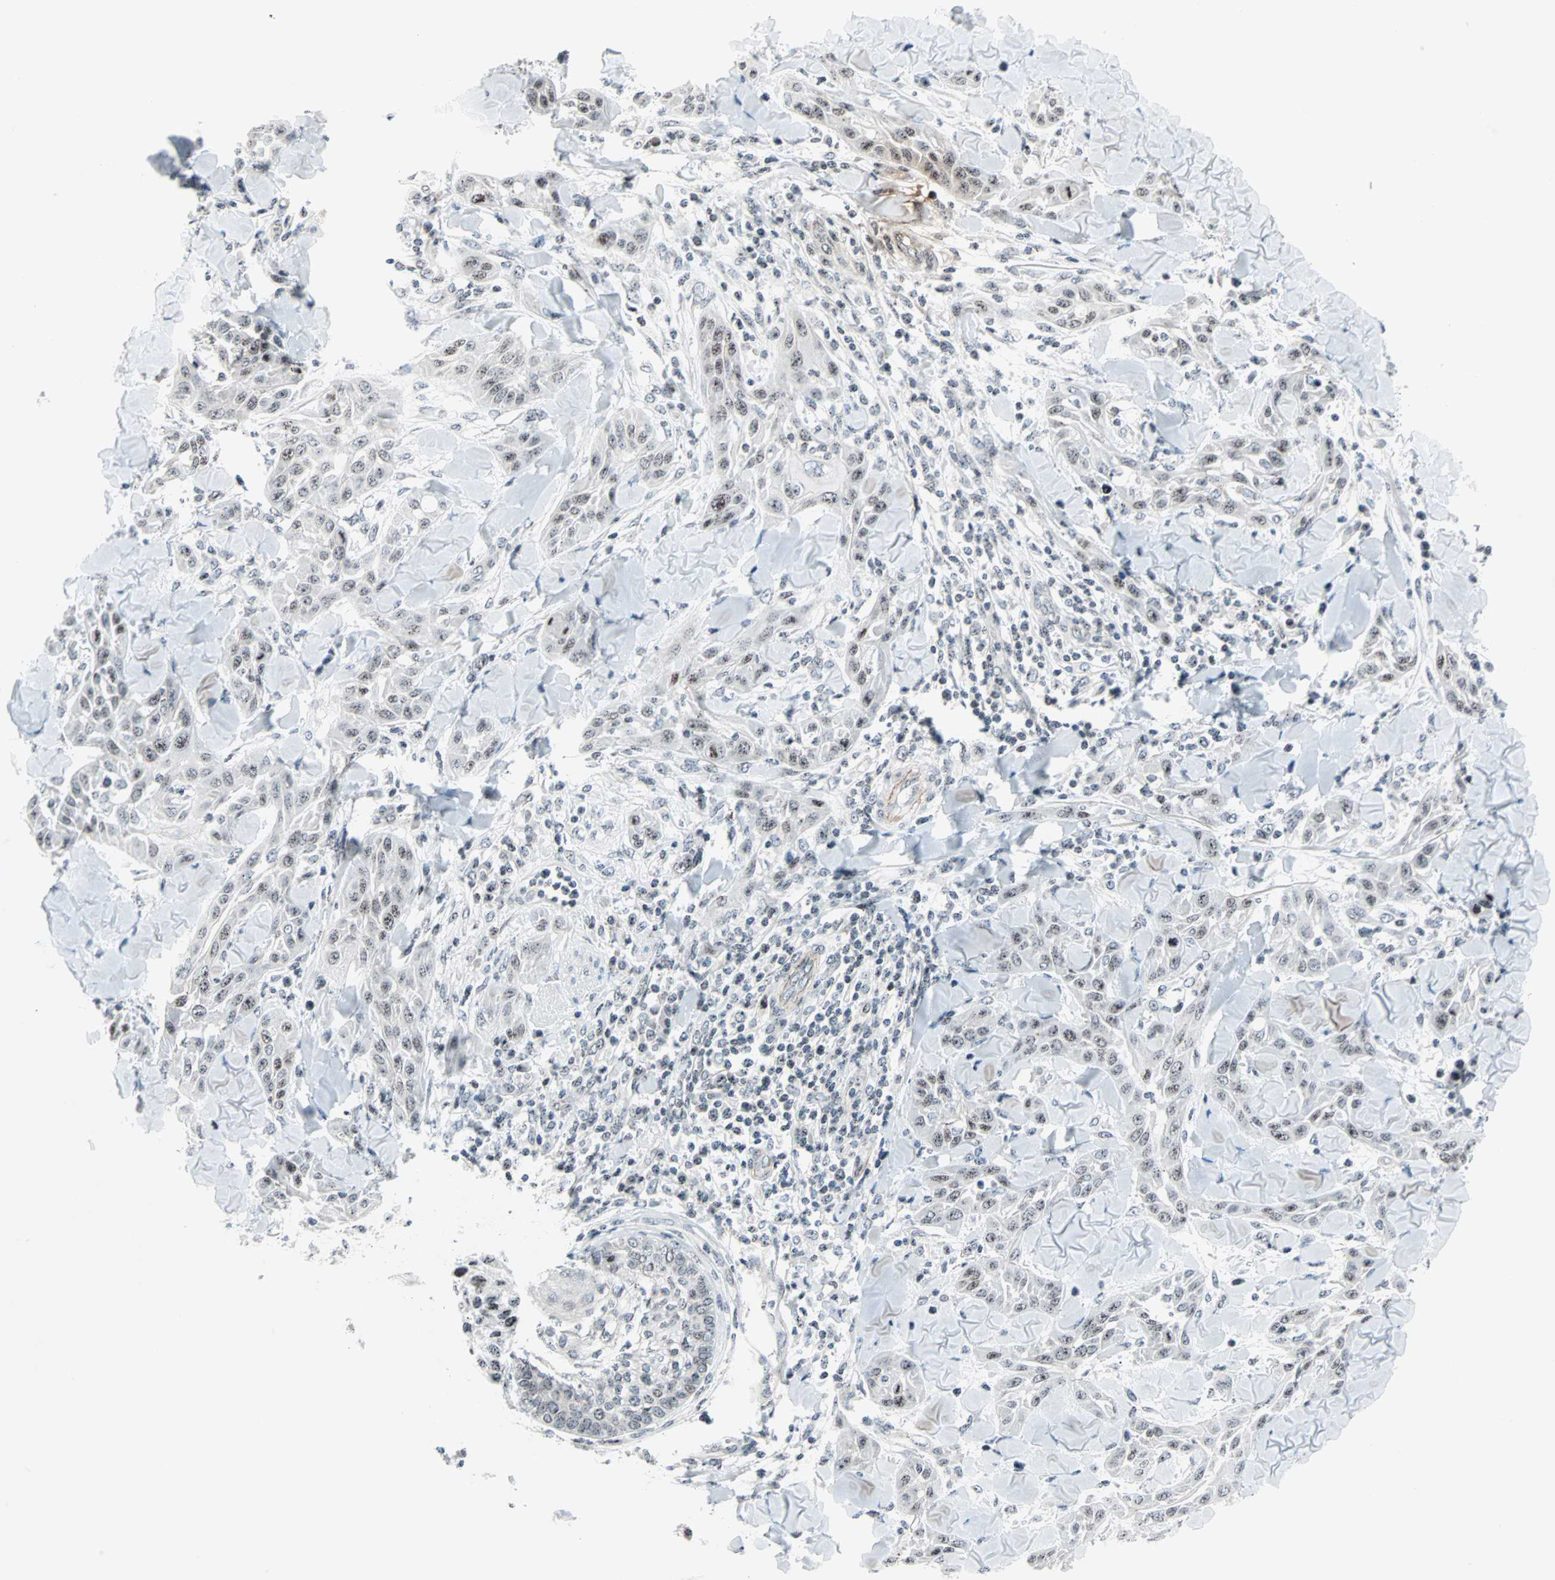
{"staining": {"intensity": "weak", "quantity": "25%-75%", "location": "nuclear"}, "tissue": "skin cancer", "cell_type": "Tumor cells", "image_type": "cancer", "snomed": [{"axis": "morphology", "description": "Squamous cell carcinoma, NOS"}, {"axis": "topography", "description": "Skin"}], "caption": "A low amount of weak nuclear positivity is appreciated in approximately 25%-75% of tumor cells in squamous cell carcinoma (skin) tissue. (DAB (3,3'-diaminobenzidine) IHC with brightfield microscopy, high magnification).", "gene": "CENPA", "patient": {"sex": "male", "age": 24}}